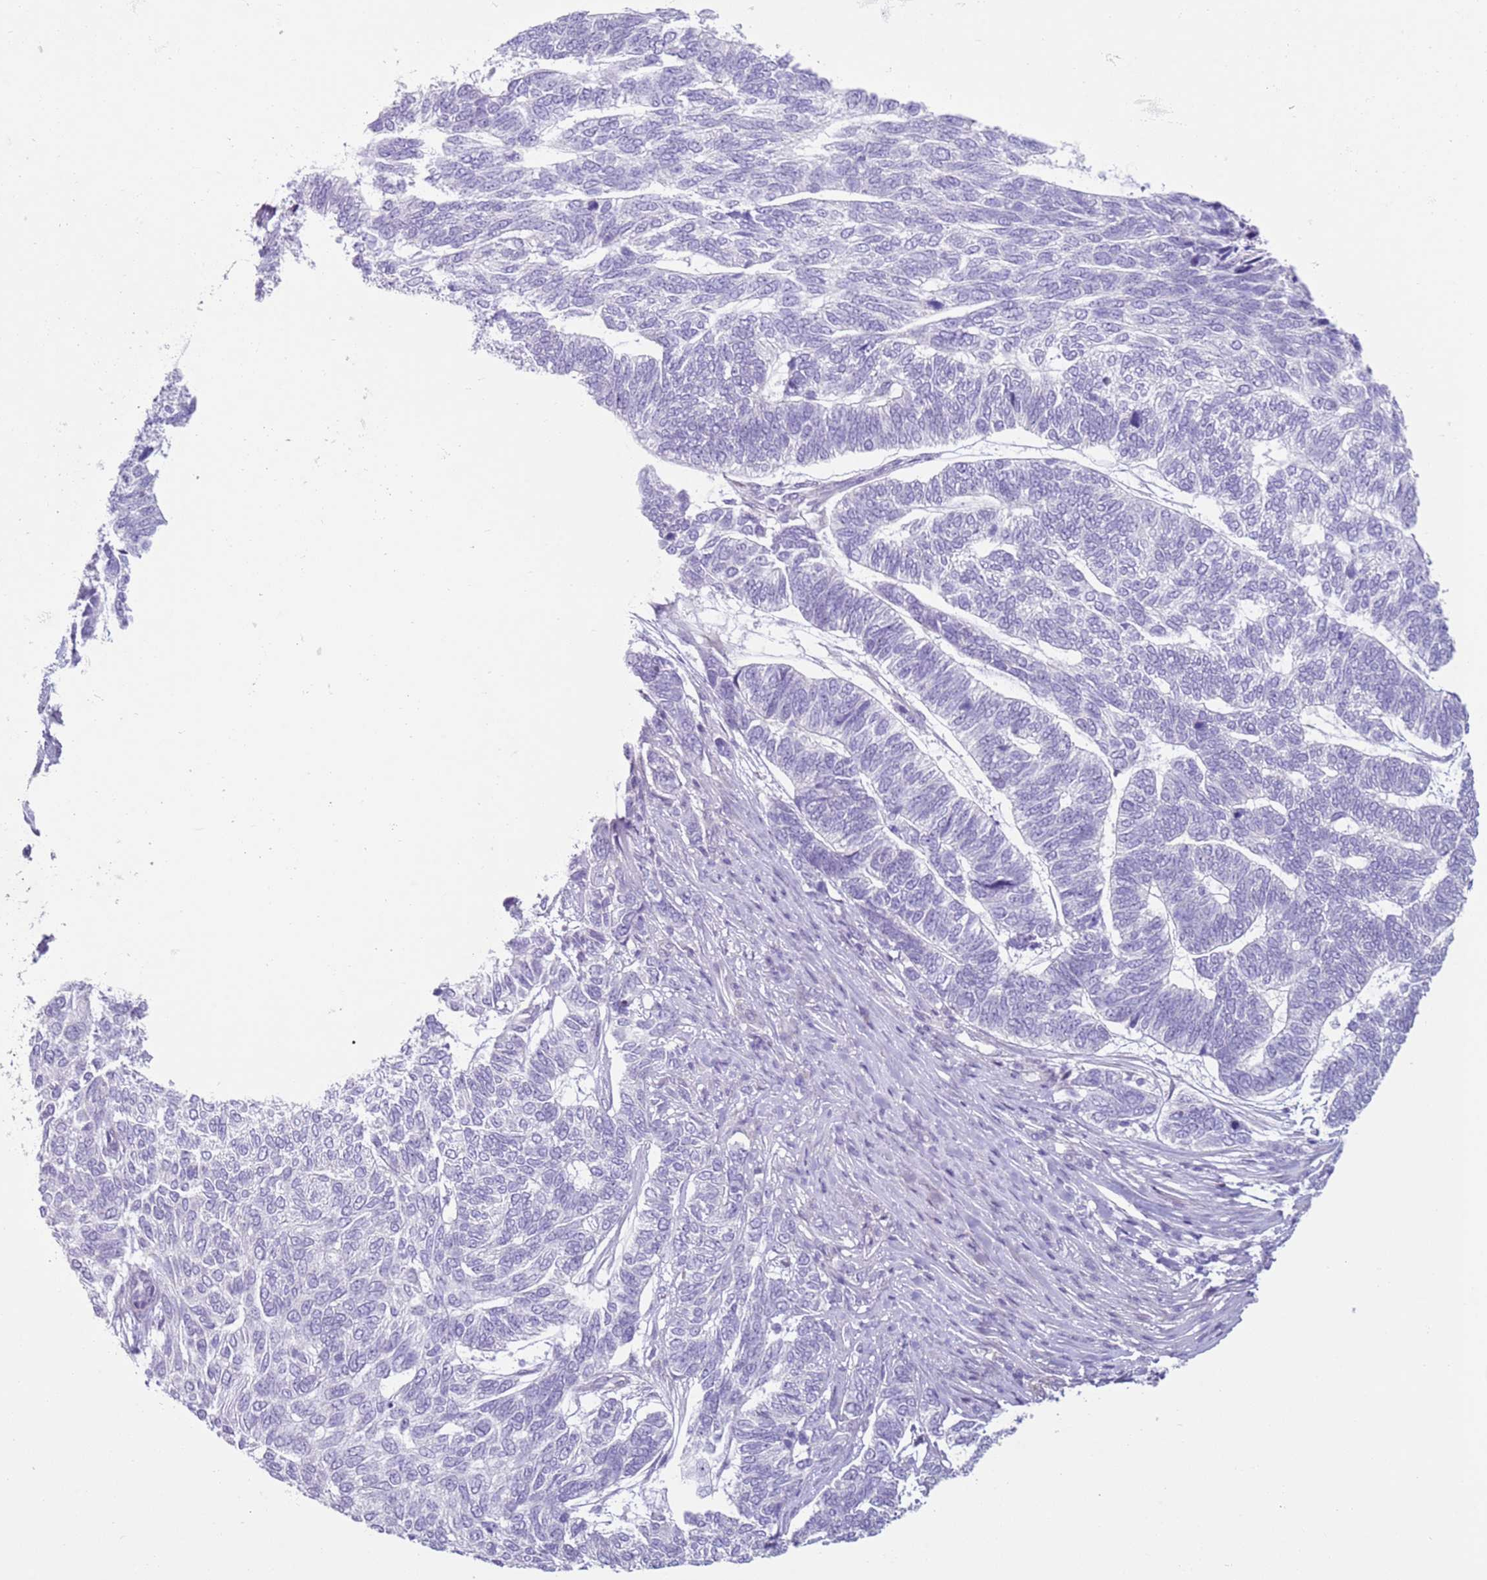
{"staining": {"intensity": "negative", "quantity": "none", "location": "none"}, "tissue": "skin cancer", "cell_type": "Tumor cells", "image_type": "cancer", "snomed": [{"axis": "morphology", "description": "Basal cell carcinoma"}, {"axis": "topography", "description": "Skin"}], "caption": "This is a image of immunohistochemistry staining of skin cancer, which shows no staining in tumor cells.", "gene": "ZNF239", "patient": {"sex": "female", "age": 65}}